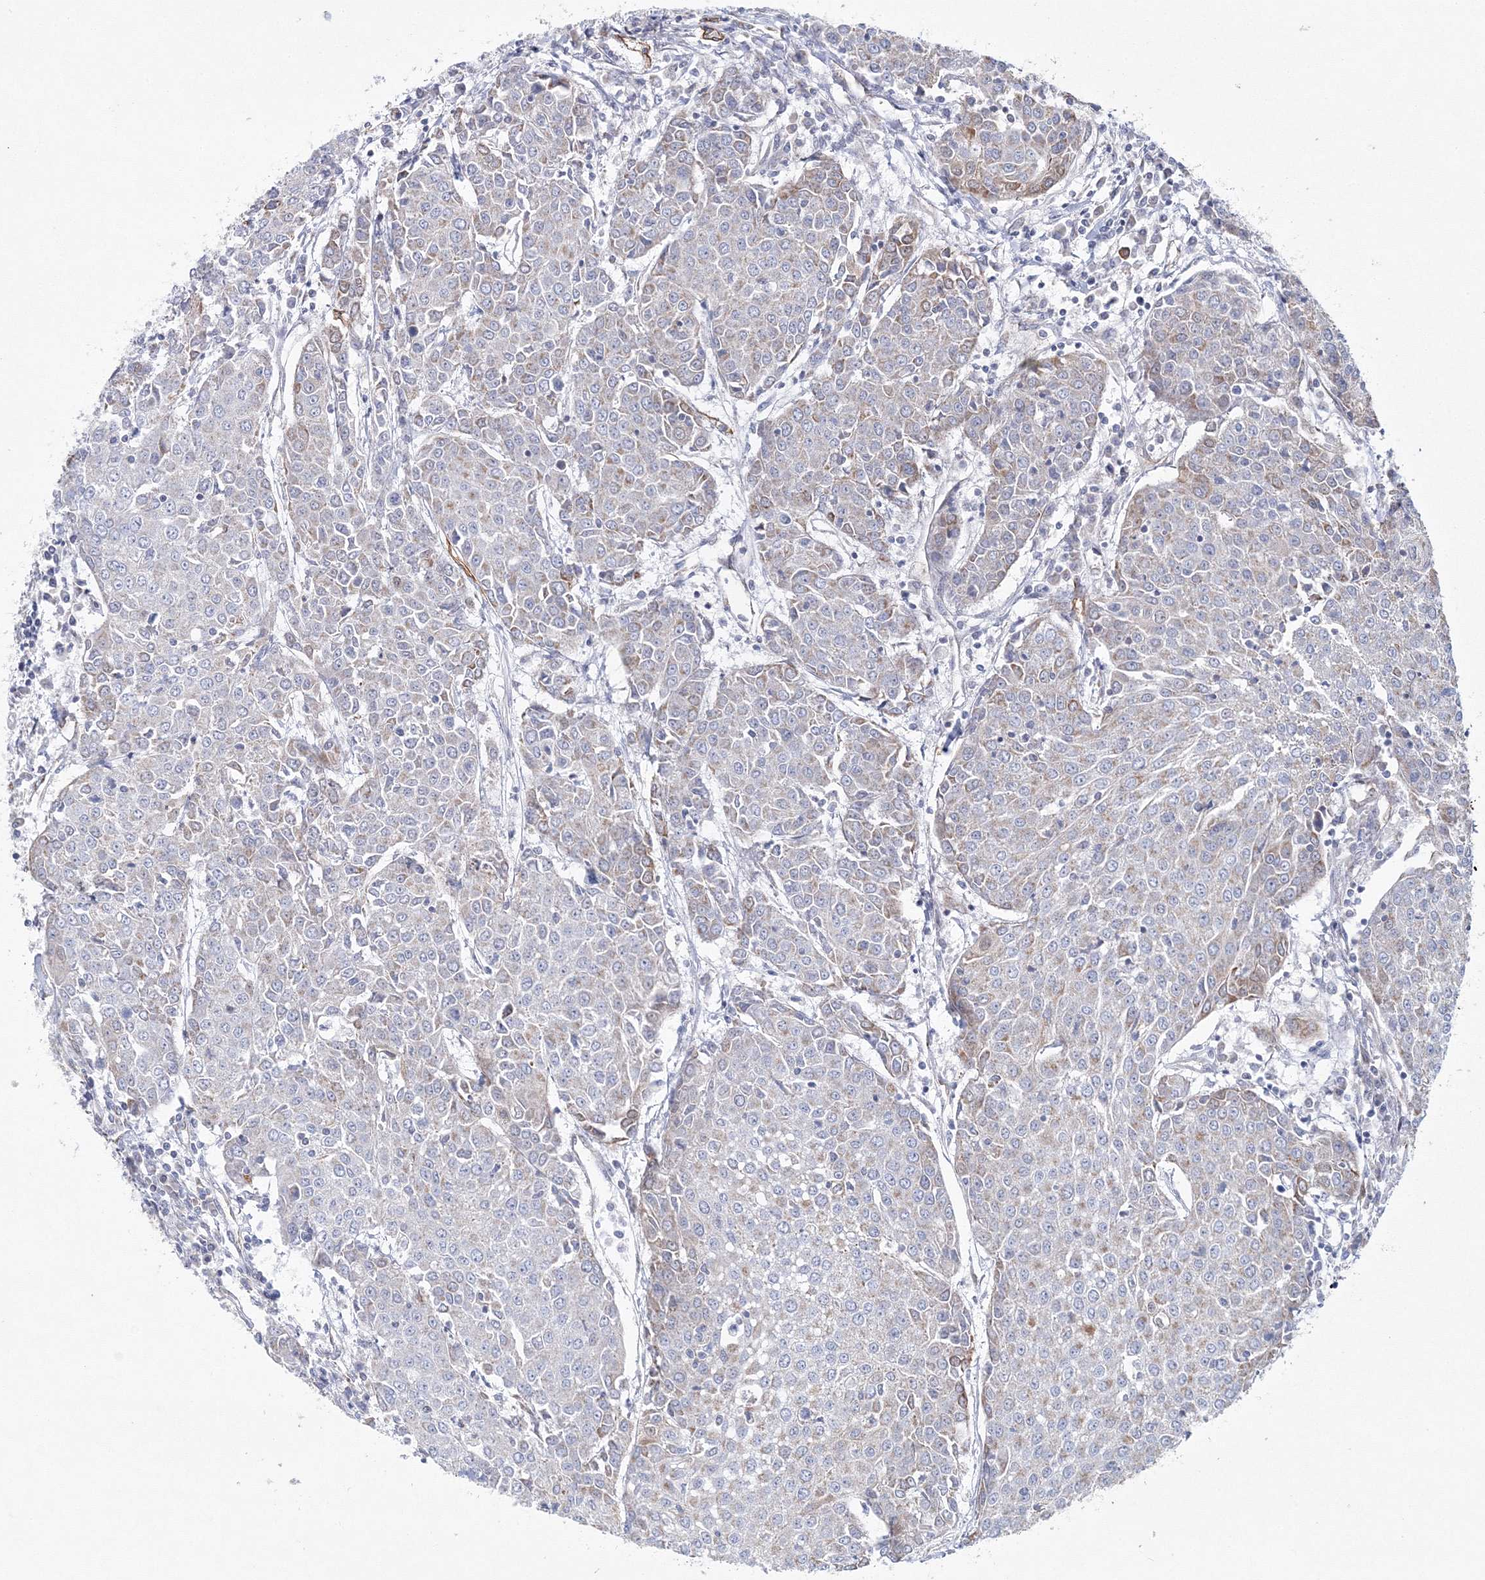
{"staining": {"intensity": "weak", "quantity": "<25%", "location": "cytoplasmic/membranous"}, "tissue": "urothelial cancer", "cell_type": "Tumor cells", "image_type": "cancer", "snomed": [{"axis": "morphology", "description": "Urothelial carcinoma, High grade"}, {"axis": "topography", "description": "Urinary bladder"}], "caption": "Urothelial cancer was stained to show a protein in brown. There is no significant expression in tumor cells.", "gene": "HIBCH", "patient": {"sex": "female", "age": 85}}